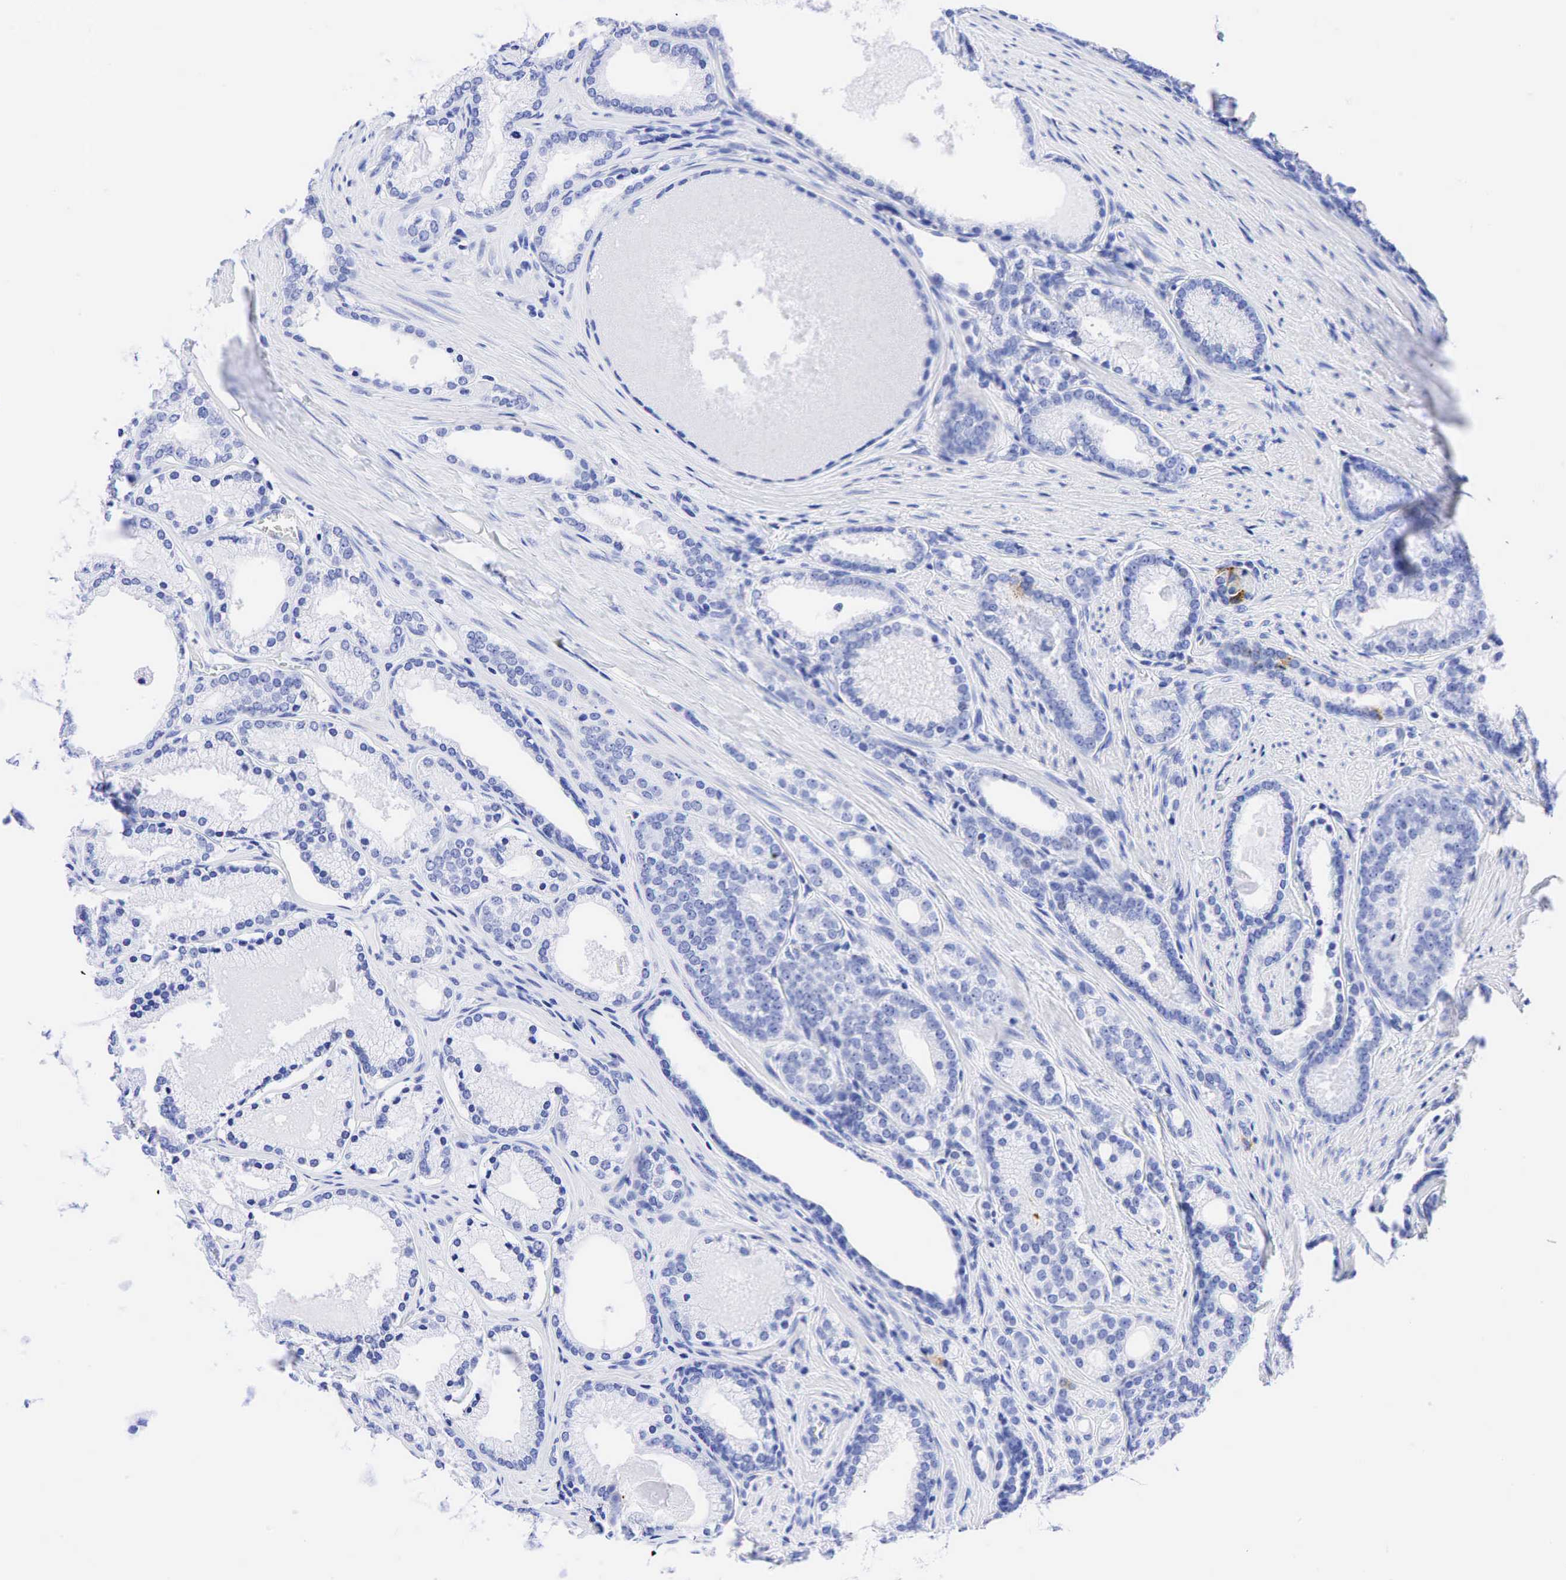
{"staining": {"intensity": "negative", "quantity": "none", "location": "none"}, "tissue": "prostate cancer", "cell_type": "Tumor cells", "image_type": "cancer", "snomed": [{"axis": "morphology", "description": "Adenocarcinoma, Low grade"}, {"axis": "topography", "description": "Prostate"}], "caption": "Human prostate adenocarcinoma (low-grade) stained for a protein using IHC shows no expression in tumor cells.", "gene": "CEACAM5", "patient": {"sex": "male", "age": 71}}